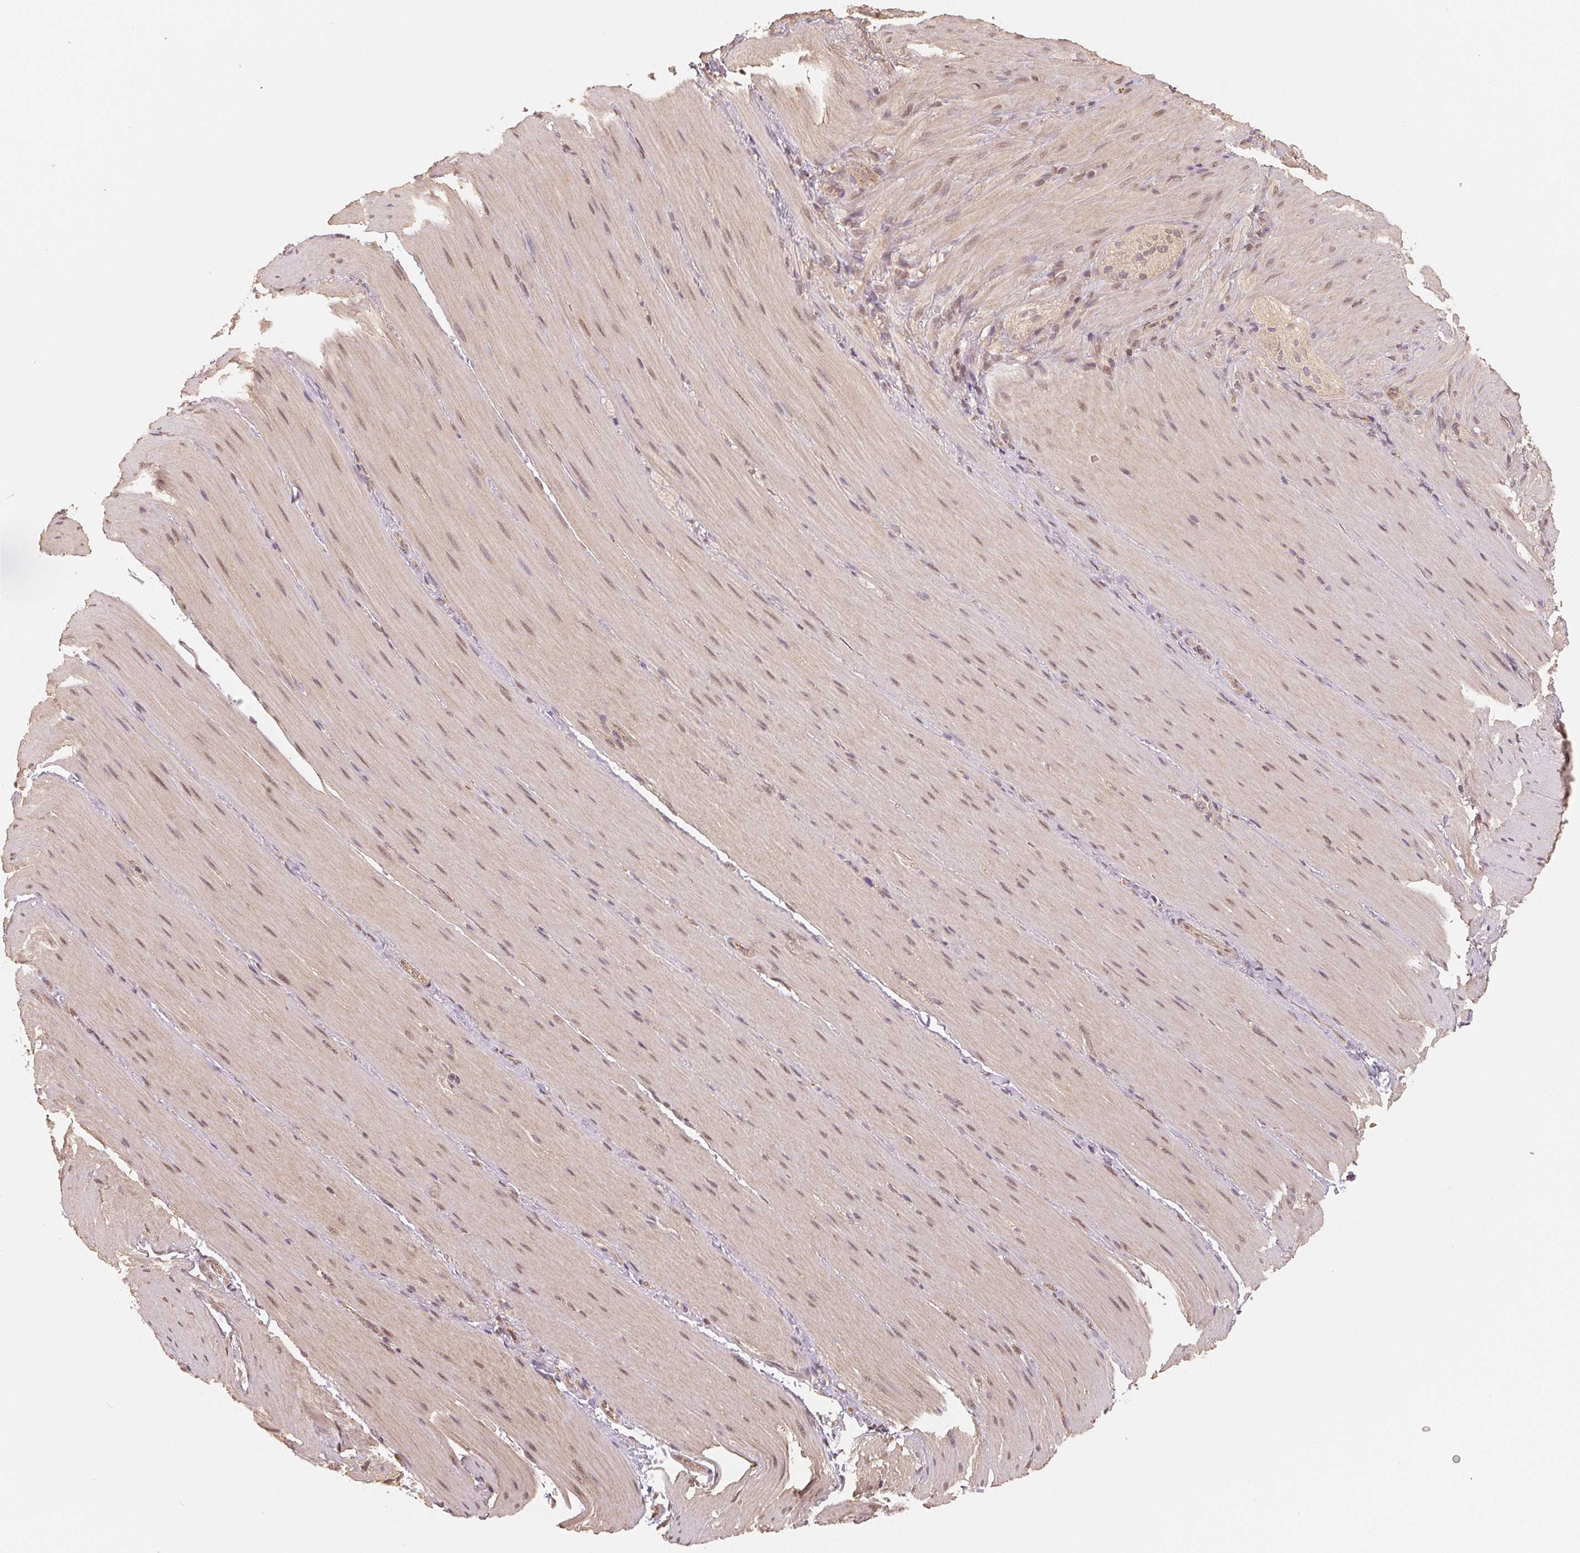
{"staining": {"intensity": "weak", "quantity": "25%-75%", "location": "nuclear"}, "tissue": "smooth muscle", "cell_type": "Smooth muscle cells", "image_type": "normal", "snomed": [{"axis": "morphology", "description": "Normal tissue, NOS"}, {"axis": "topography", "description": "Smooth muscle"}, {"axis": "topography", "description": "Colon"}], "caption": "A histopathology image showing weak nuclear expression in about 25%-75% of smooth muscle cells in benign smooth muscle, as visualized by brown immunohistochemical staining.", "gene": "GUSB", "patient": {"sex": "male", "age": 73}}